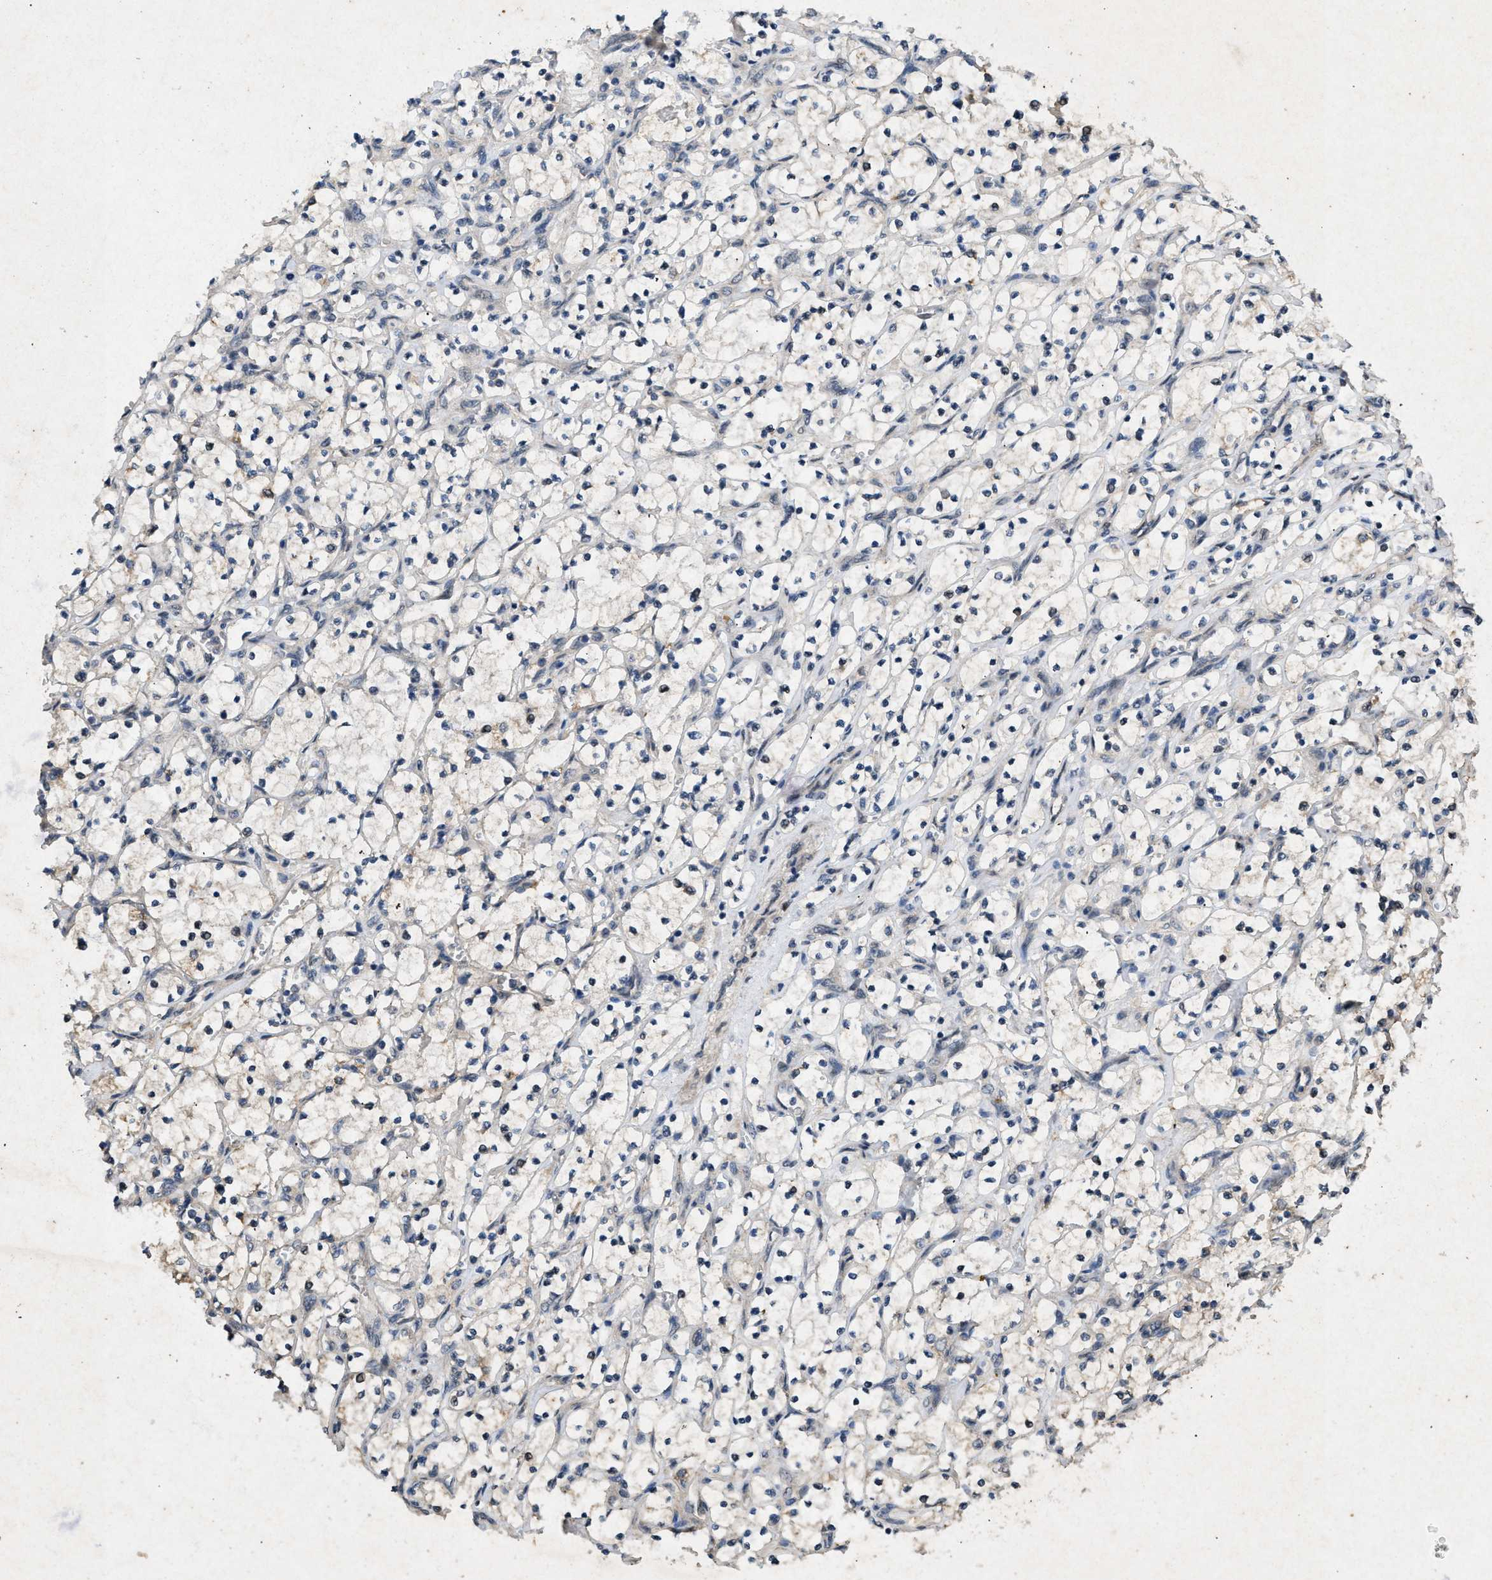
{"staining": {"intensity": "weak", "quantity": "<25%", "location": "cytoplasmic/membranous"}, "tissue": "renal cancer", "cell_type": "Tumor cells", "image_type": "cancer", "snomed": [{"axis": "morphology", "description": "Adenocarcinoma, NOS"}, {"axis": "topography", "description": "Kidney"}], "caption": "The image displays no staining of tumor cells in renal adenocarcinoma. (DAB IHC with hematoxylin counter stain).", "gene": "PRKG2", "patient": {"sex": "female", "age": 69}}